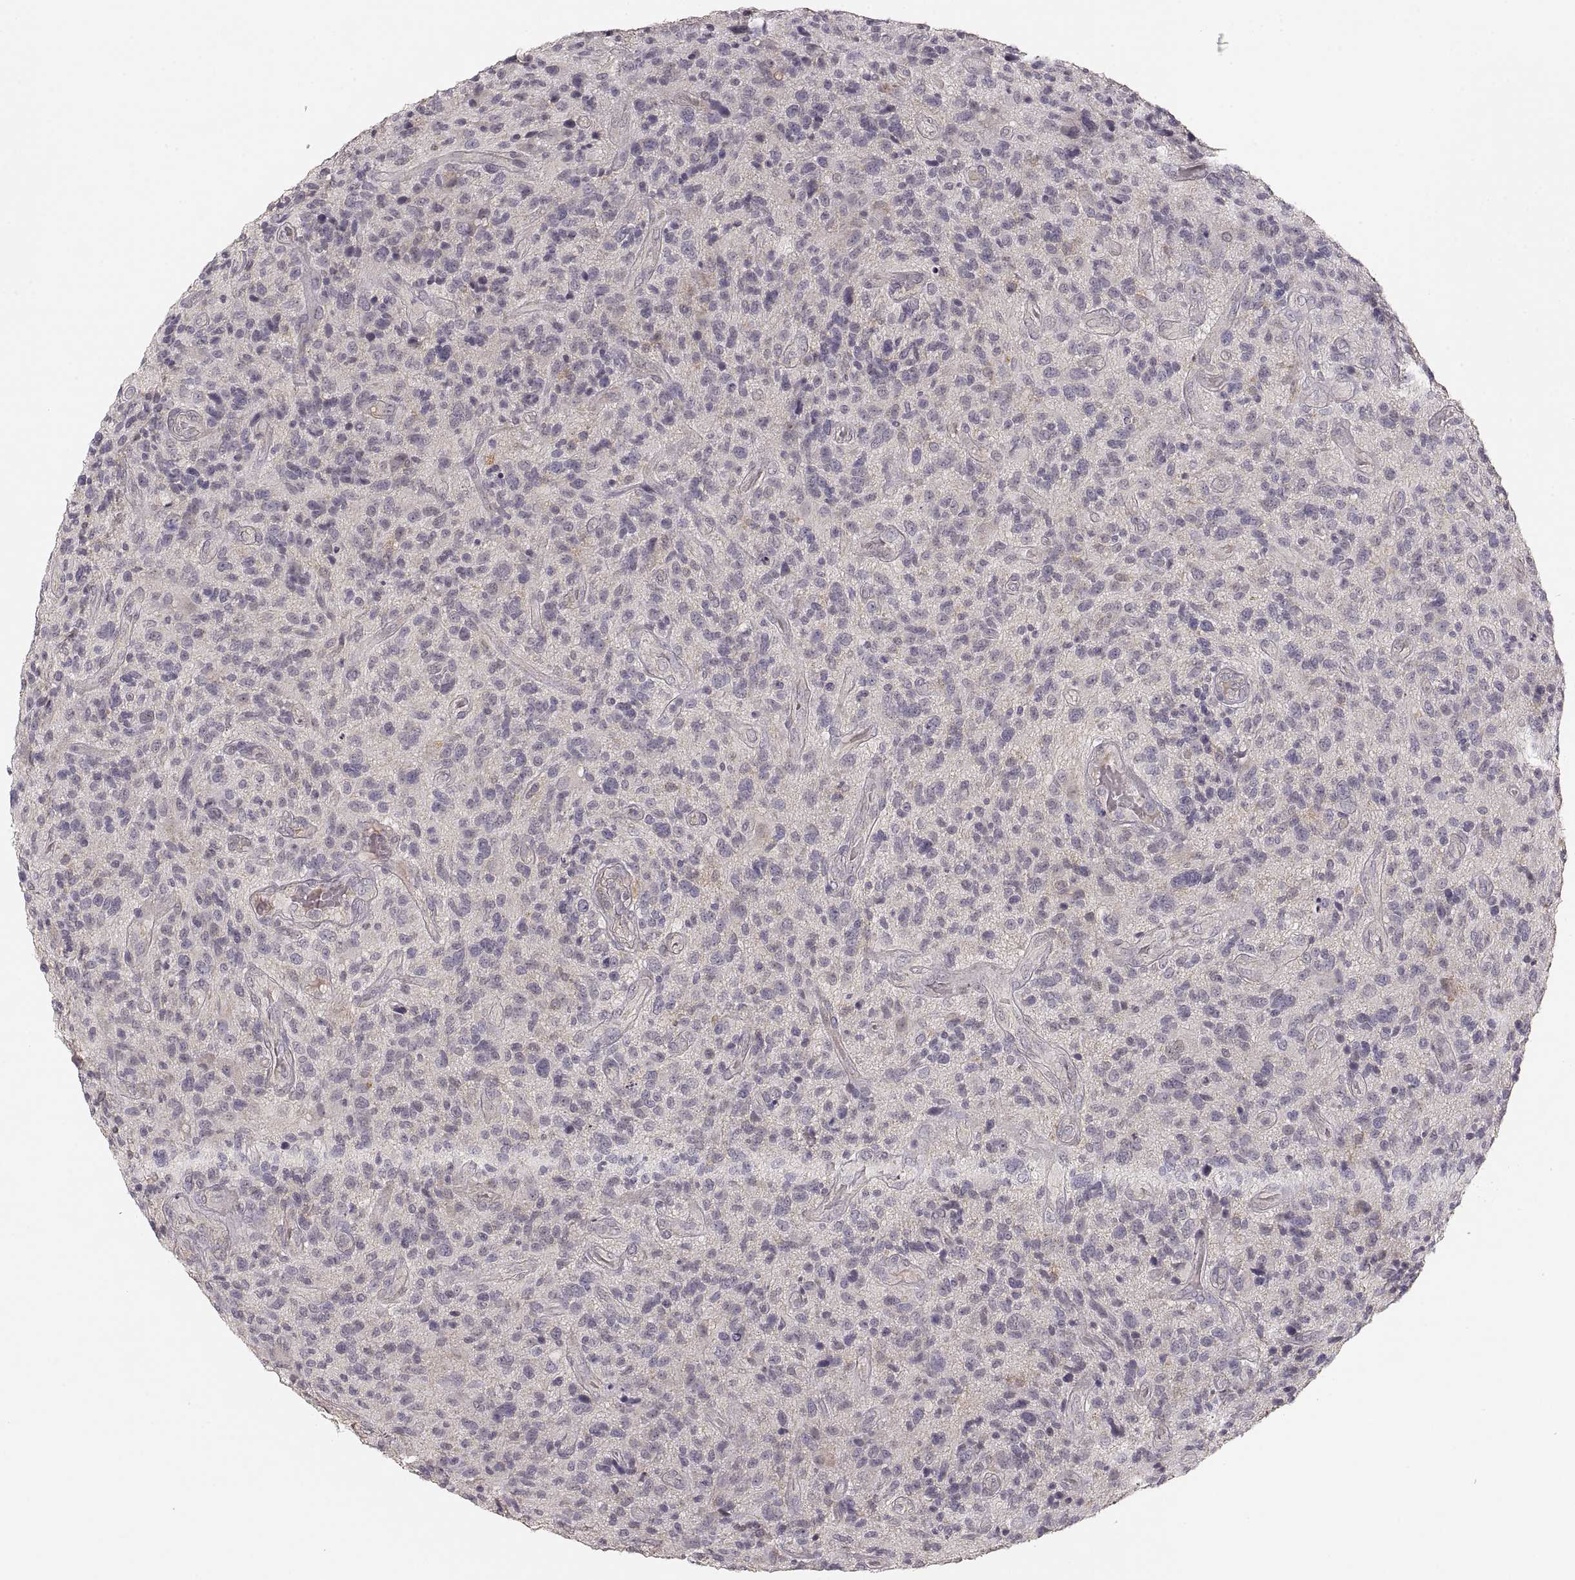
{"staining": {"intensity": "negative", "quantity": "none", "location": "none"}, "tissue": "glioma", "cell_type": "Tumor cells", "image_type": "cancer", "snomed": [{"axis": "morphology", "description": "Glioma, malignant, High grade"}, {"axis": "topography", "description": "Brain"}], "caption": "Tumor cells are negative for protein expression in human malignant high-grade glioma.", "gene": "LAMC2", "patient": {"sex": "male", "age": 47}}